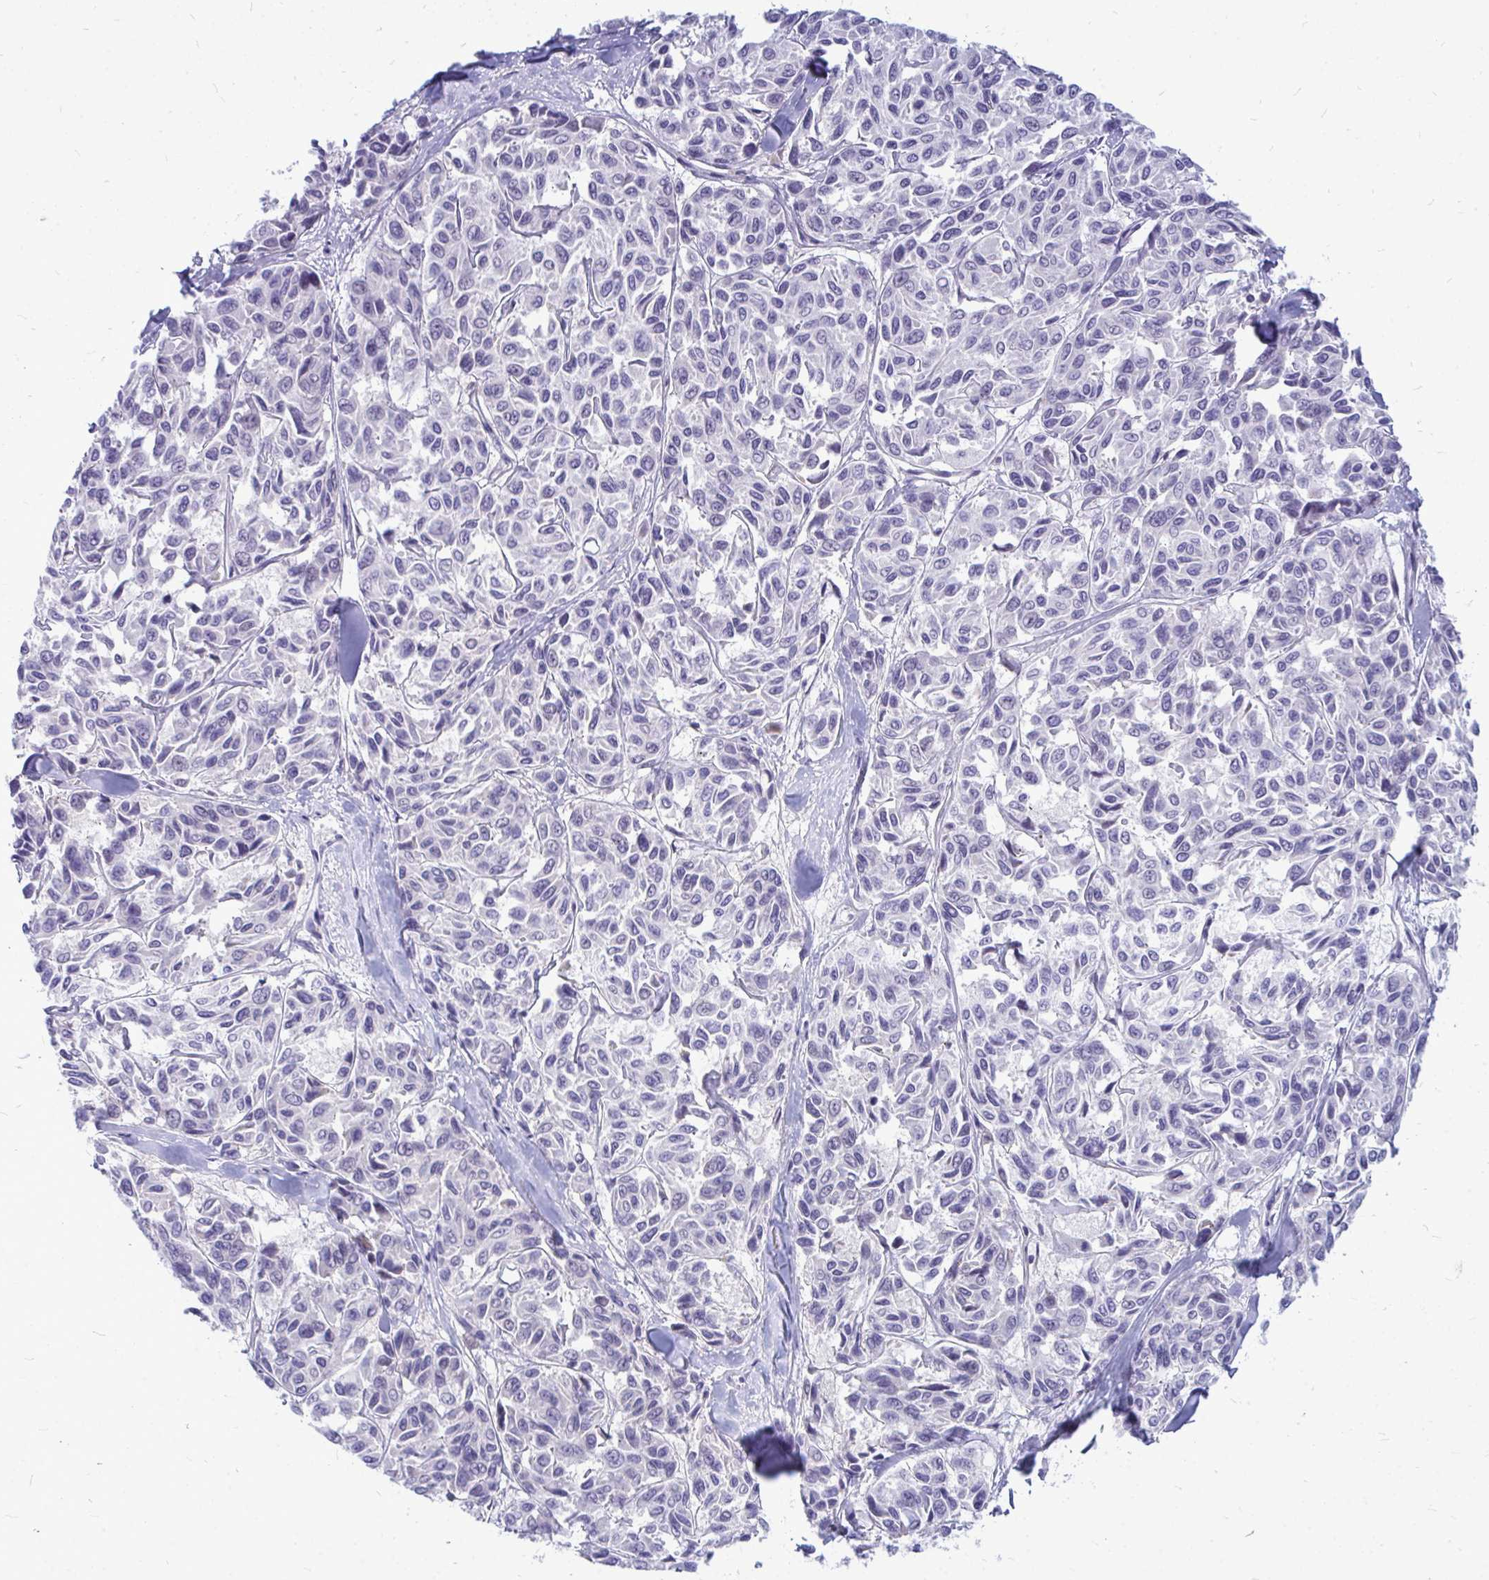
{"staining": {"intensity": "negative", "quantity": "none", "location": "none"}, "tissue": "melanoma", "cell_type": "Tumor cells", "image_type": "cancer", "snomed": [{"axis": "morphology", "description": "Malignant melanoma, NOS"}, {"axis": "topography", "description": "Skin"}], "caption": "High magnification brightfield microscopy of malignant melanoma stained with DAB (brown) and counterstained with hematoxylin (blue): tumor cells show no significant expression. The staining was performed using DAB to visualize the protein expression in brown, while the nuclei were stained in blue with hematoxylin (Magnification: 20x).", "gene": "ZSCAN25", "patient": {"sex": "female", "age": 66}}